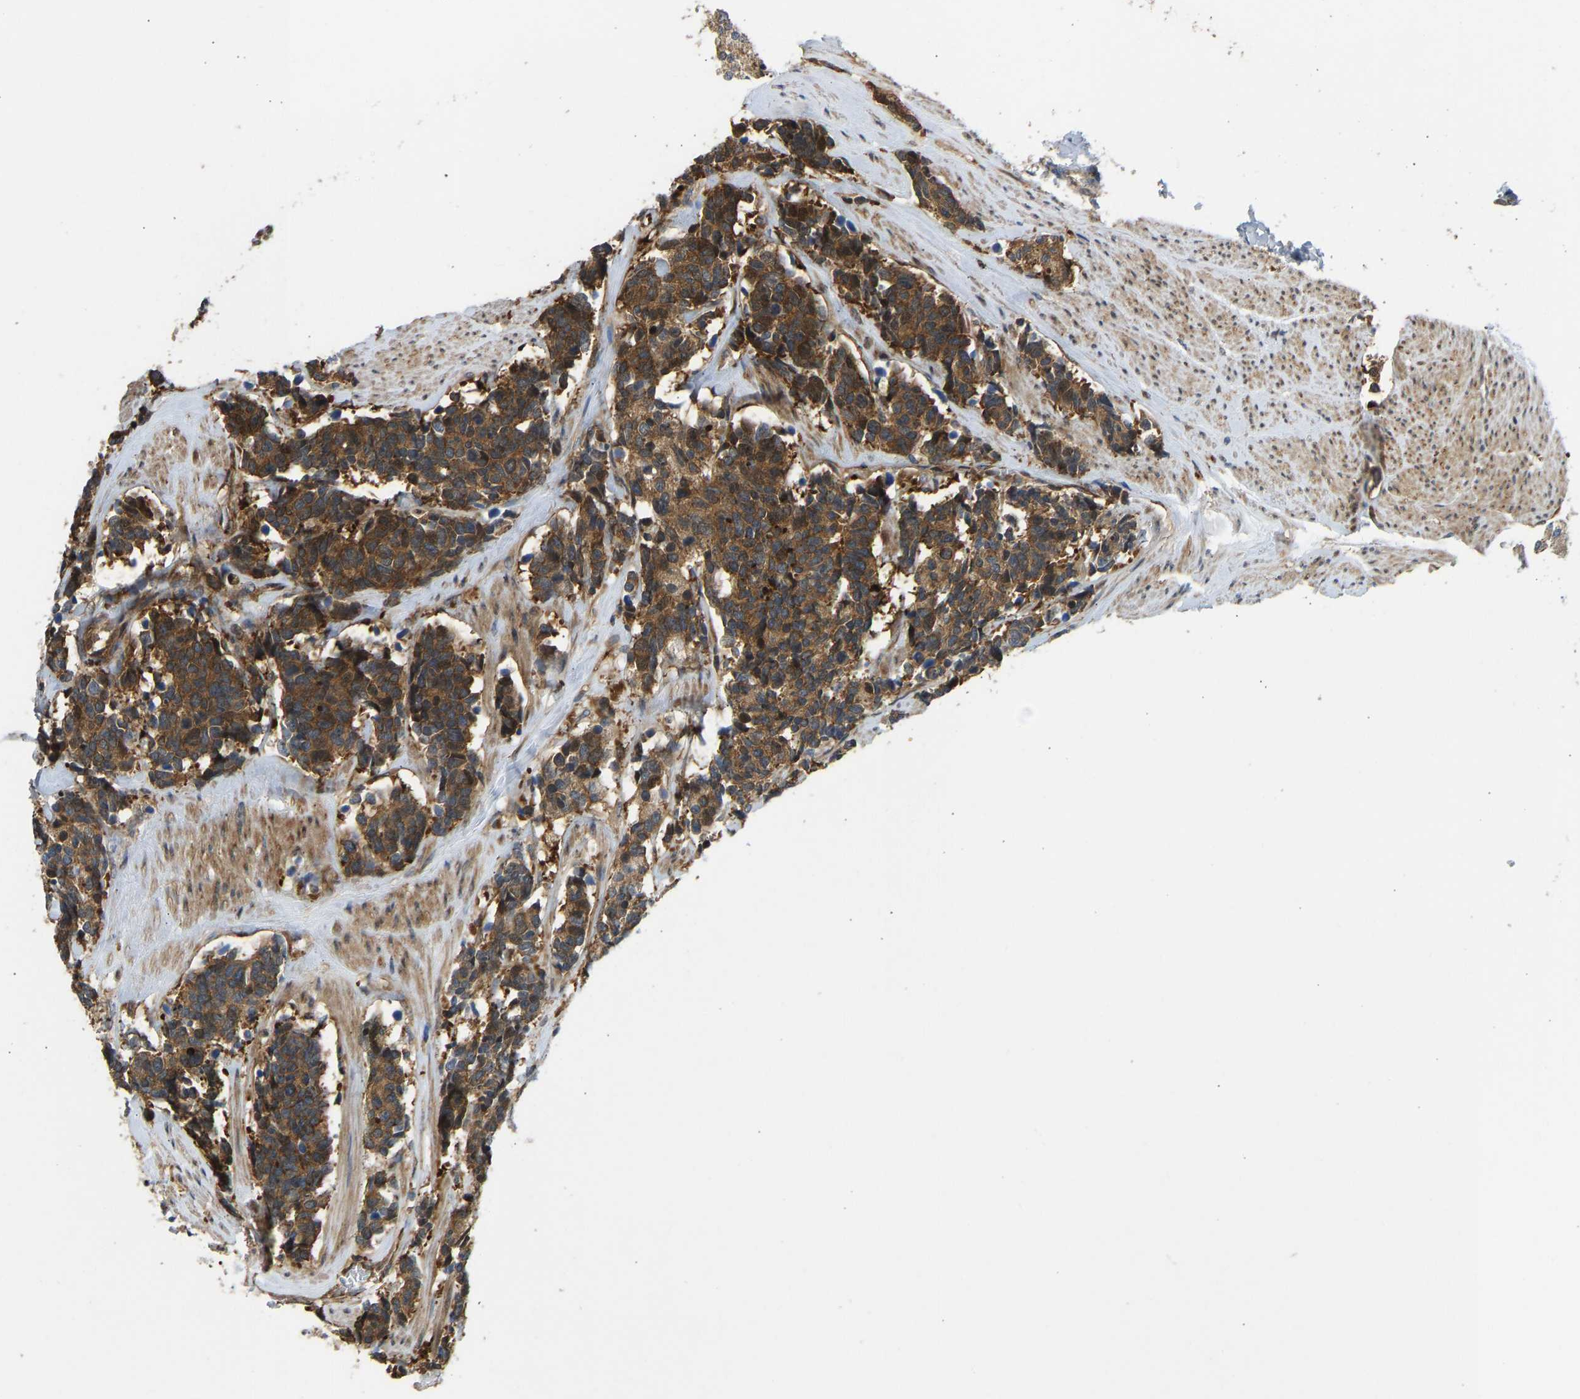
{"staining": {"intensity": "moderate", "quantity": ">75%", "location": "cytoplasmic/membranous"}, "tissue": "carcinoid", "cell_type": "Tumor cells", "image_type": "cancer", "snomed": [{"axis": "morphology", "description": "Carcinoma, NOS"}, {"axis": "morphology", "description": "Carcinoid, malignant, NOS"}, {"axis": "topography", "description": "Urinary bladder"}], "caption": "Immunohistochemical staining of carcinoma shows medium levels of moderate cytoplasmic/membranous protein staining in about >75% of tumor cells.", "gene": "RASGRF2", "patient": {"sex": "male", "age": 57}}